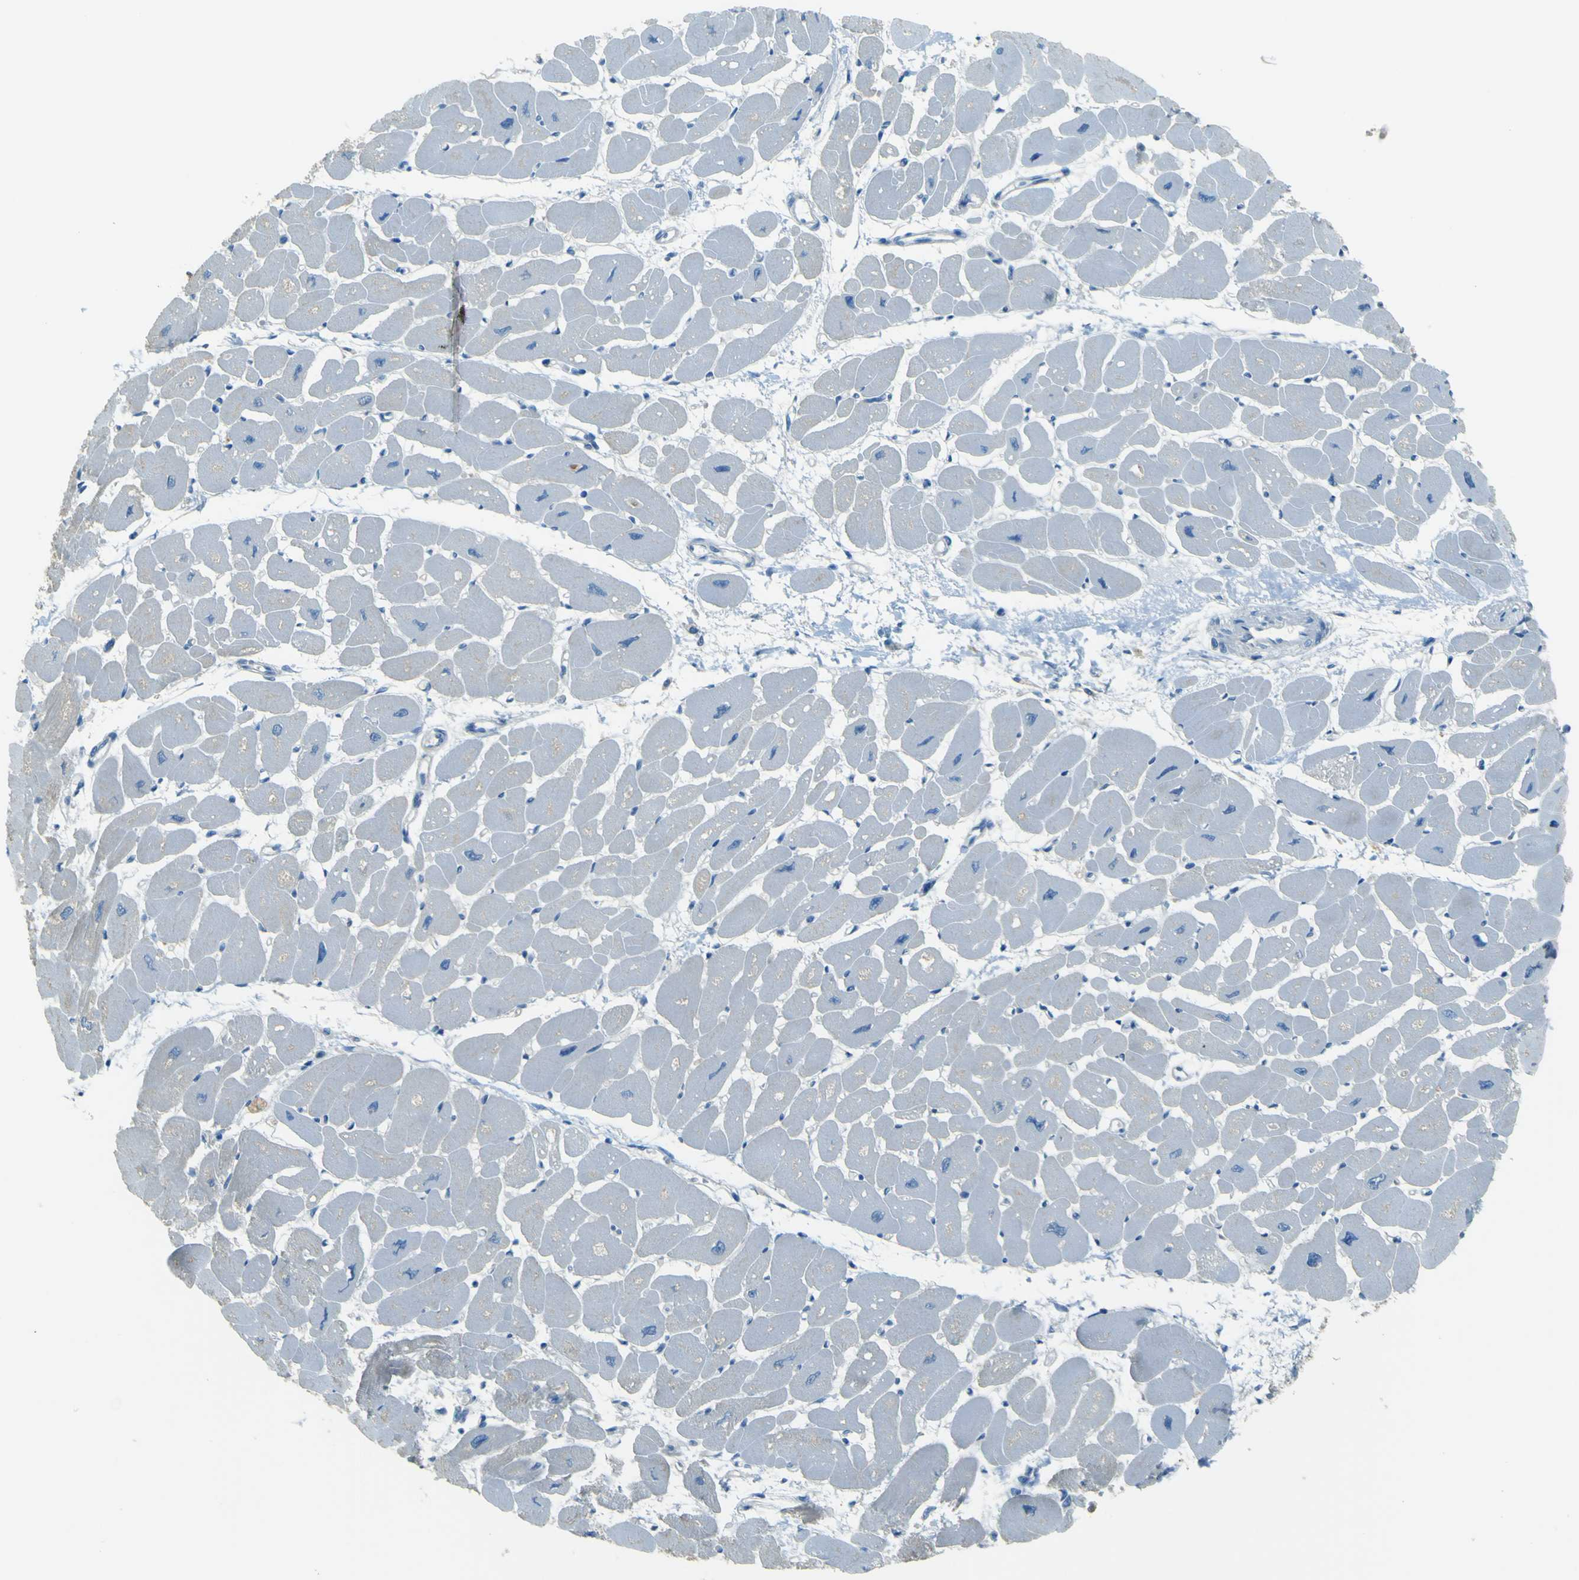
{"staining": {"intensity": "weak", "quantity": "25%-75%", "location": "cytoplasmic/membranous"}, "tissue": "heart muscle", "cell_type": "Cardiomyocytes", "image_type": "normal", "snomed": [{"axis": "morphology", "description": "Normal tissue, NOS"}, {"axis": "topography", "description": "Heart"}], "caption": "This micrograph shows immunohistochemistry (IHC) staining of normal heart muscle, with low weak cytoplasmic/membranous staining in about 25%-75% of cardiomyocytes.", "gene": "FKTN", "patient": {"sex": "female", "age": 54}}